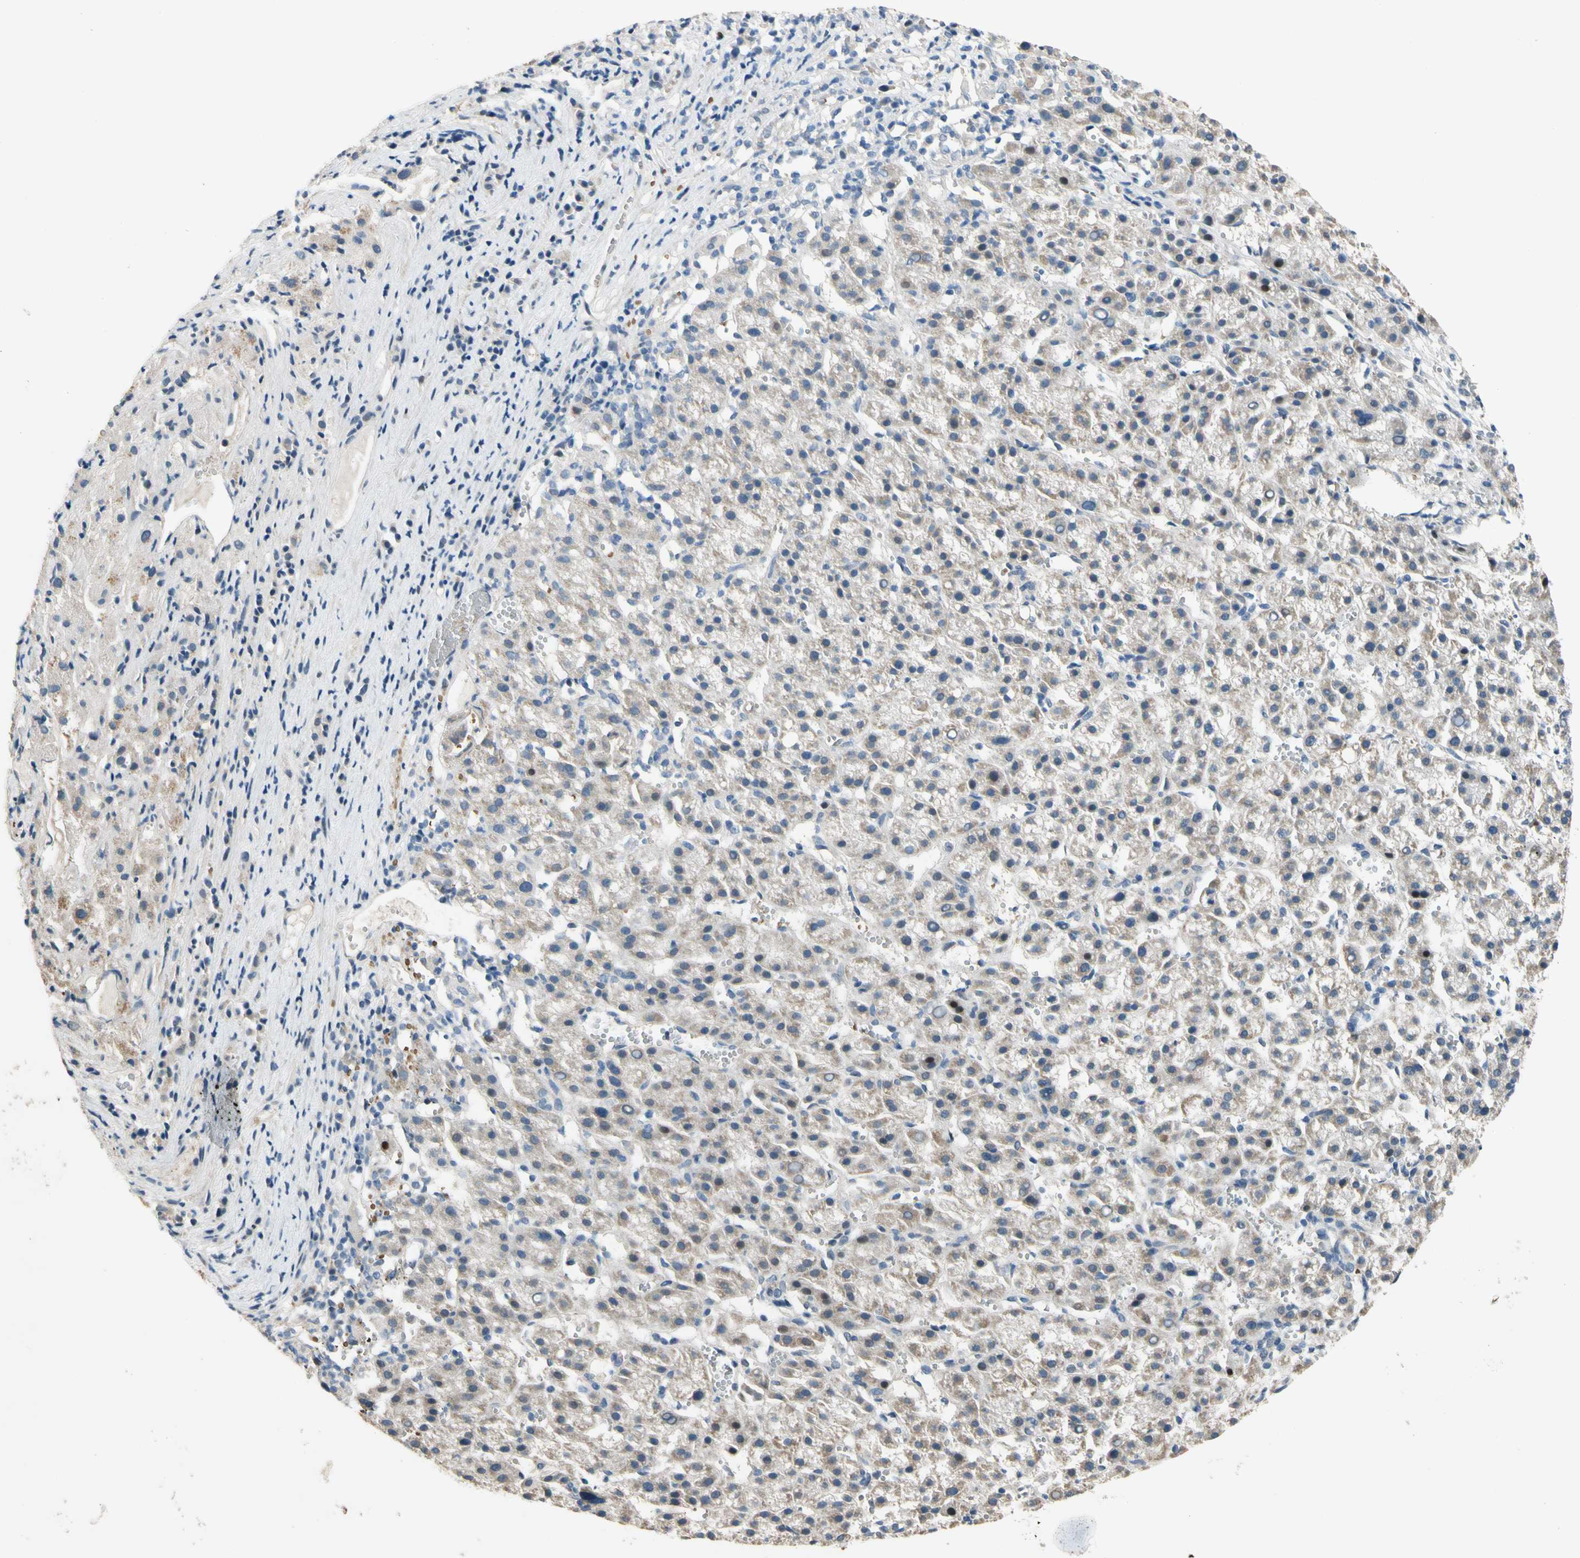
{"staining": {"intensity": "negative", "quantity": "none", "location": "none"}, "tissue": "liver cancer", "cell_type": "Tumor cells", "image_type": "cancer", "snomed": [{"axis": "morphology", "description": "Carcinoma, Hepatocellular, NOS"}, {"axis": "topography", "description": "Liver"}], "caption": "This is an immunohistochemistry histopathology image of human hepatocellular carcinoma (liver). There is no expression in tumor cells.", "gene": "ZNF184", "patient": {"sex": "female", "age": 58}}